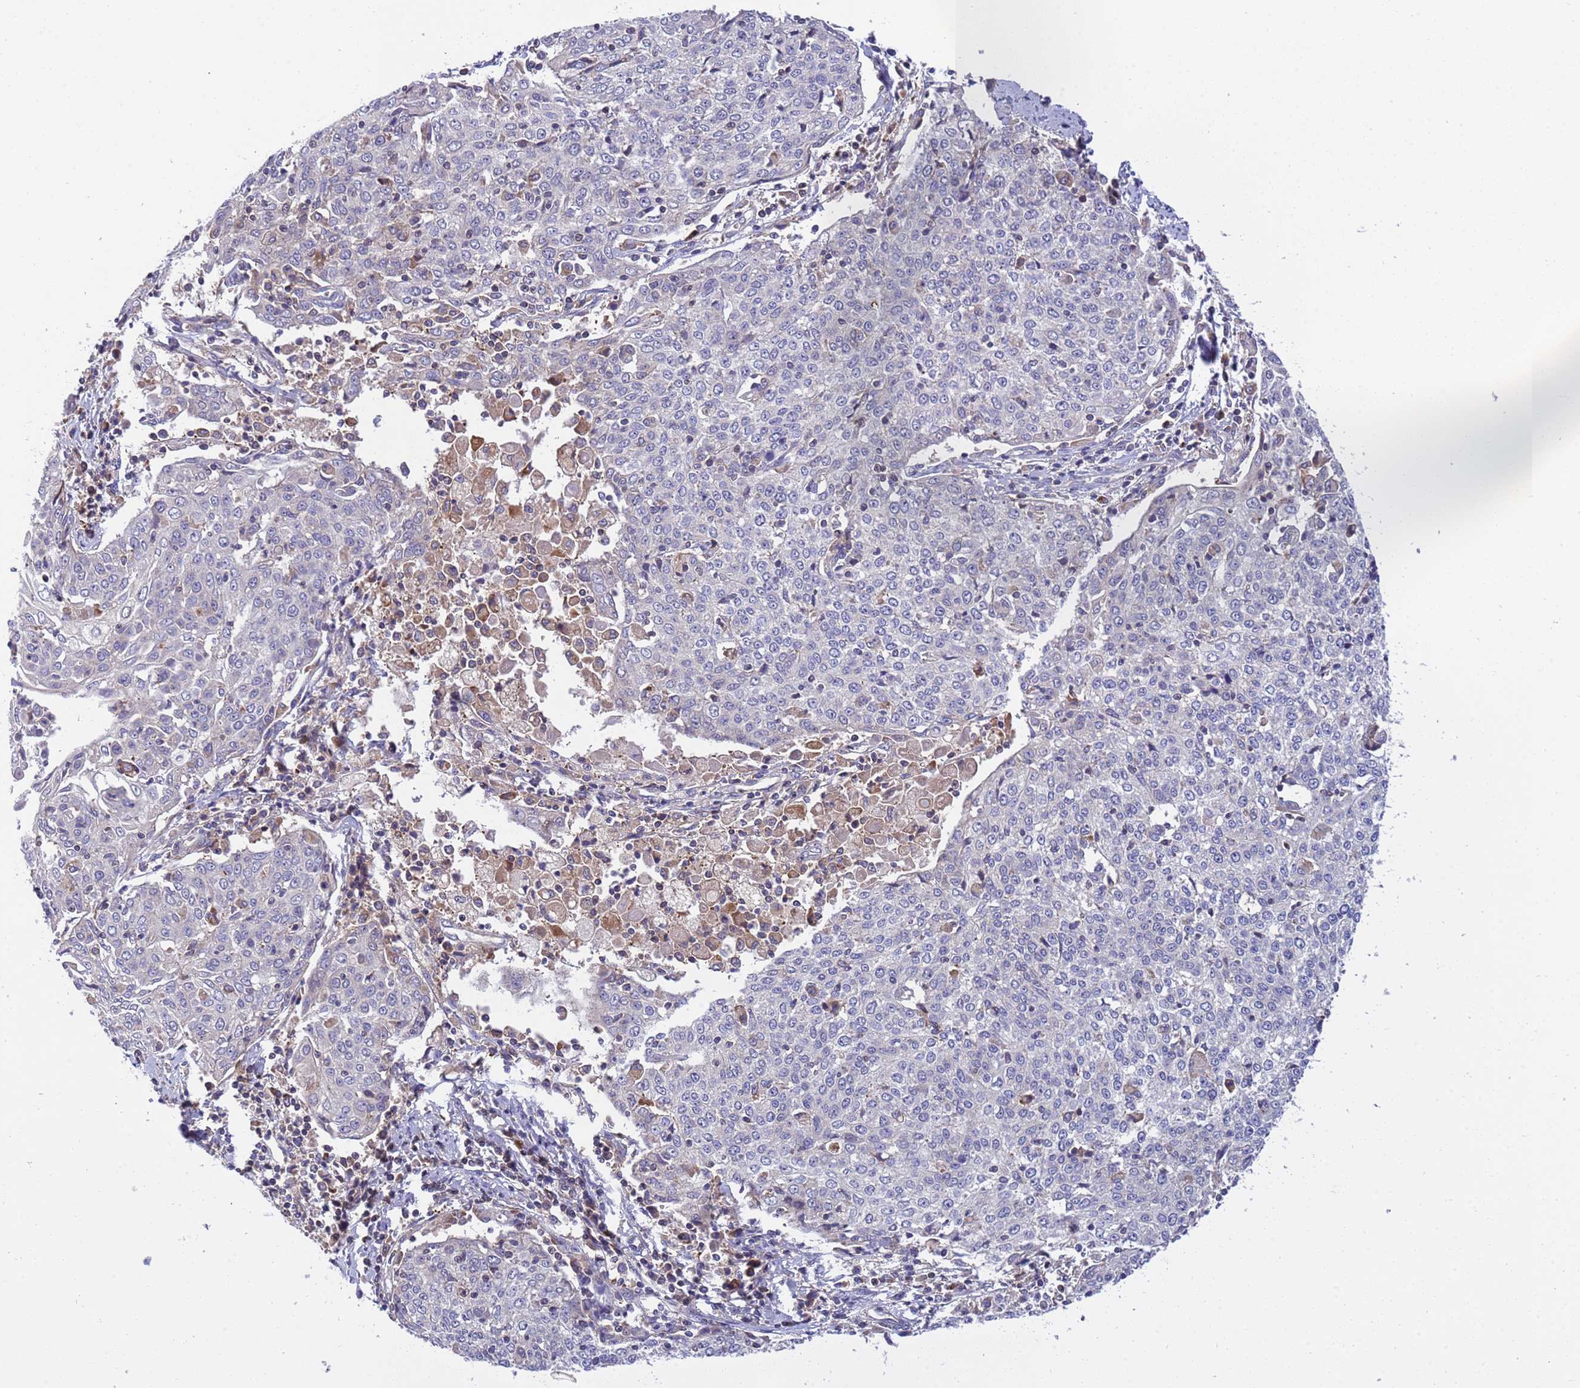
{"staining": {"intensity": "negative", "quantity": "none", "location": "none"}, "tissue": "cervical cancer", "cell_type": "Tumor cells", "image_type": "cancer", "snomed": [{"axis": "morphology", "description": "Squamous cell carcinoma, NOS"}, {"axis": "topography", "description": "Cervix"}], "caption": "Immunohistochemical staining of human cervical cancer (squamous cell carcinoma) reveals no significant staining in tumor cells. (DAB (3,3'-diaminobenzidine) IHC, high magnification).", "gene": "PARP16", "patient": {"sex": "female", "age": 48}}